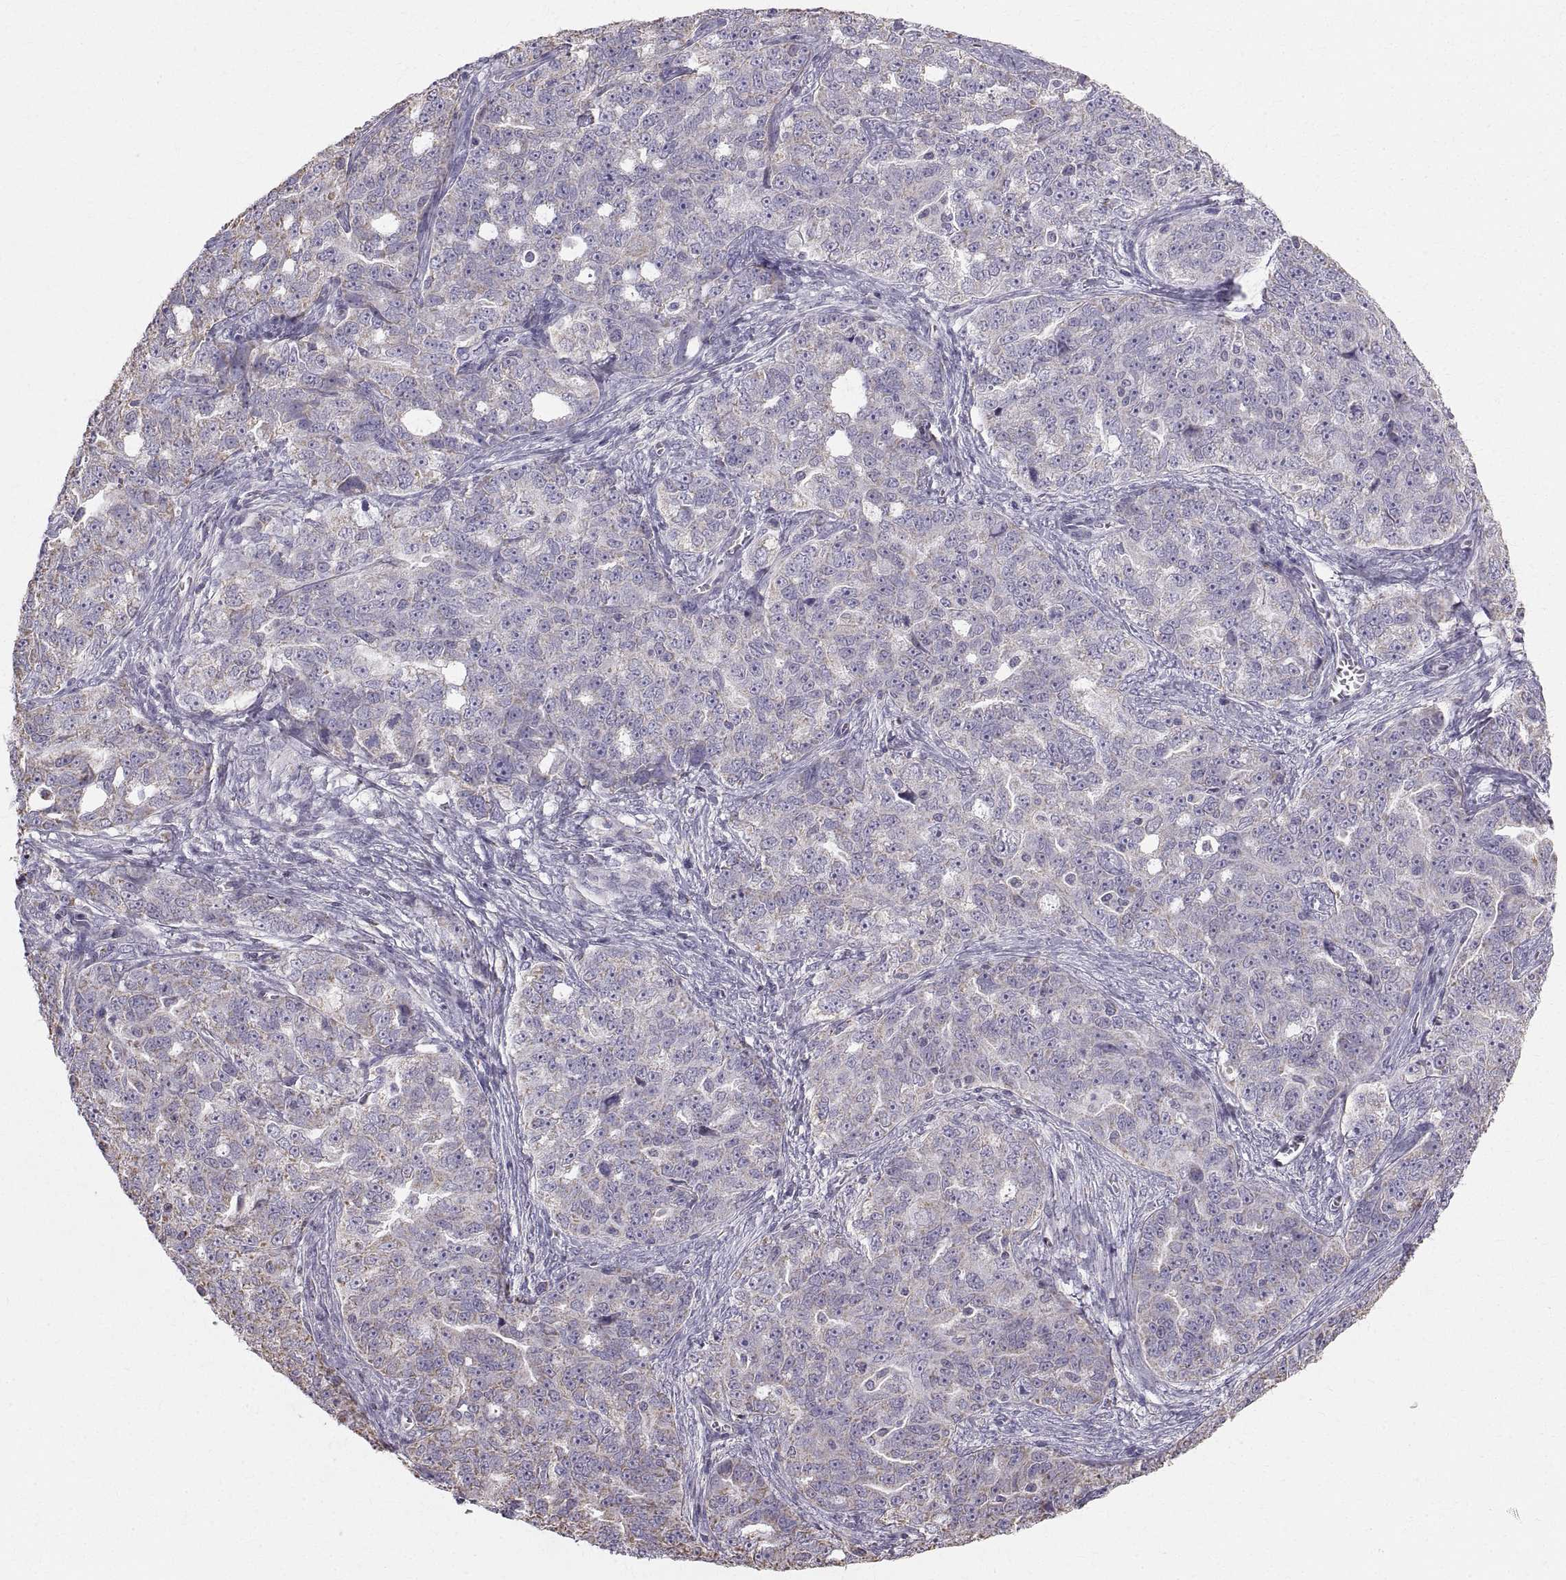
{"staining": {"intensity": "weak", "quantity": "<25%", "location": "cytoplasmic/membranous"}, "tissue": "ovarian cancer", "cell_type": "Tumor cells", "image_type": "cancer", "snomed": [{"axis": "morphology", "description": "Cystadenocarcinoma, serous, NOS"}, {"axis": "topography", "description": "Ovary"}], "caption": "Tumor cells show no significant positivity in ovarian cancer.", "gene": "STMND1", "patient": {"sex": "female", "age": 51}}